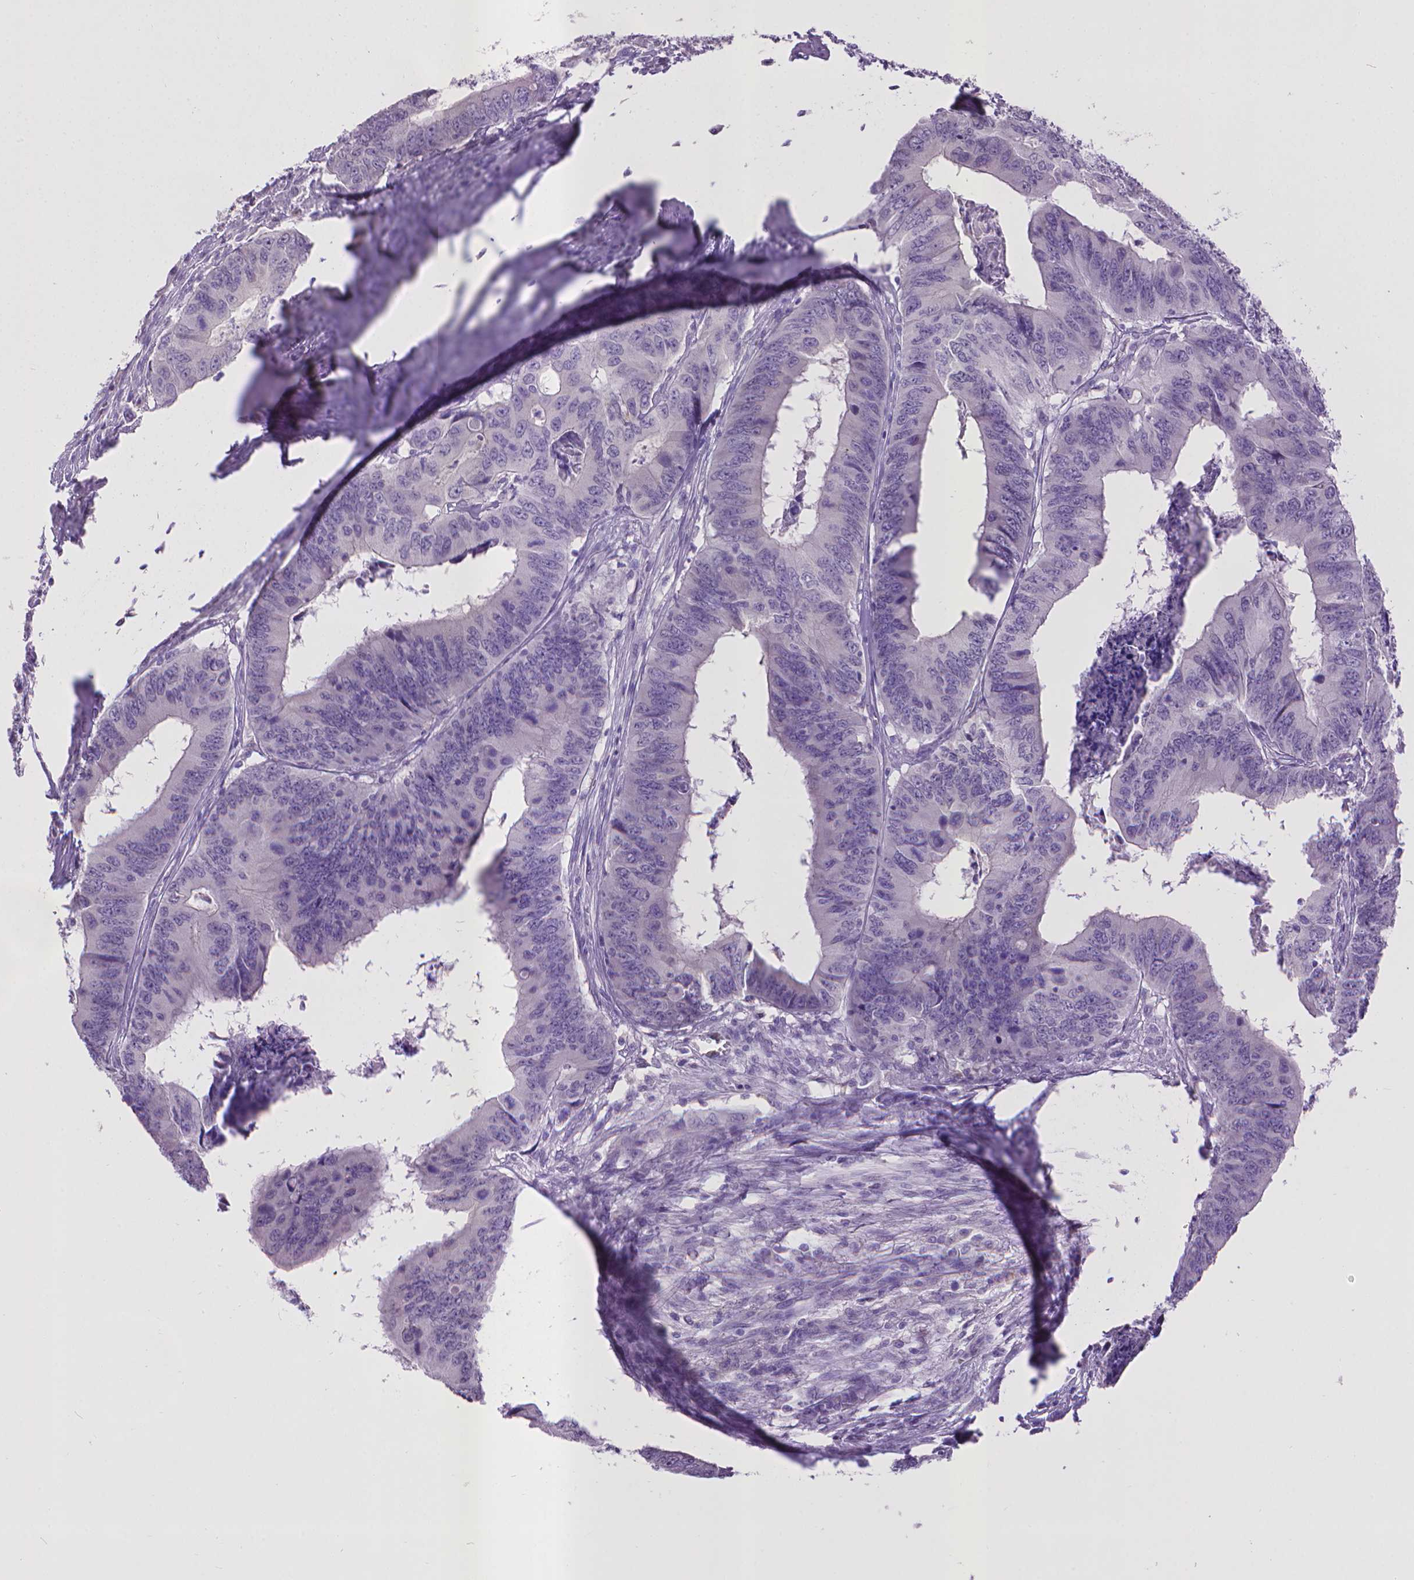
{"staining": {"intensity": "negative", "quantity": "none", "location": "none"}, "tissue": "colorectal cancer", "cell_type": "Tumor cells", "image_type": "cancer", "snomed": [{"axis": "morphology", "description": "Adenocarcinoma, NOS"}, {"axis": "topography", "description": "Colon"}], "caption": "The image exhibits no staining of tumor cells in colorectal cancer. (IHC, brightfield microscopy, high magnification).", "gene": "KMO", "patient": {"sex": "male", "age": 53}}